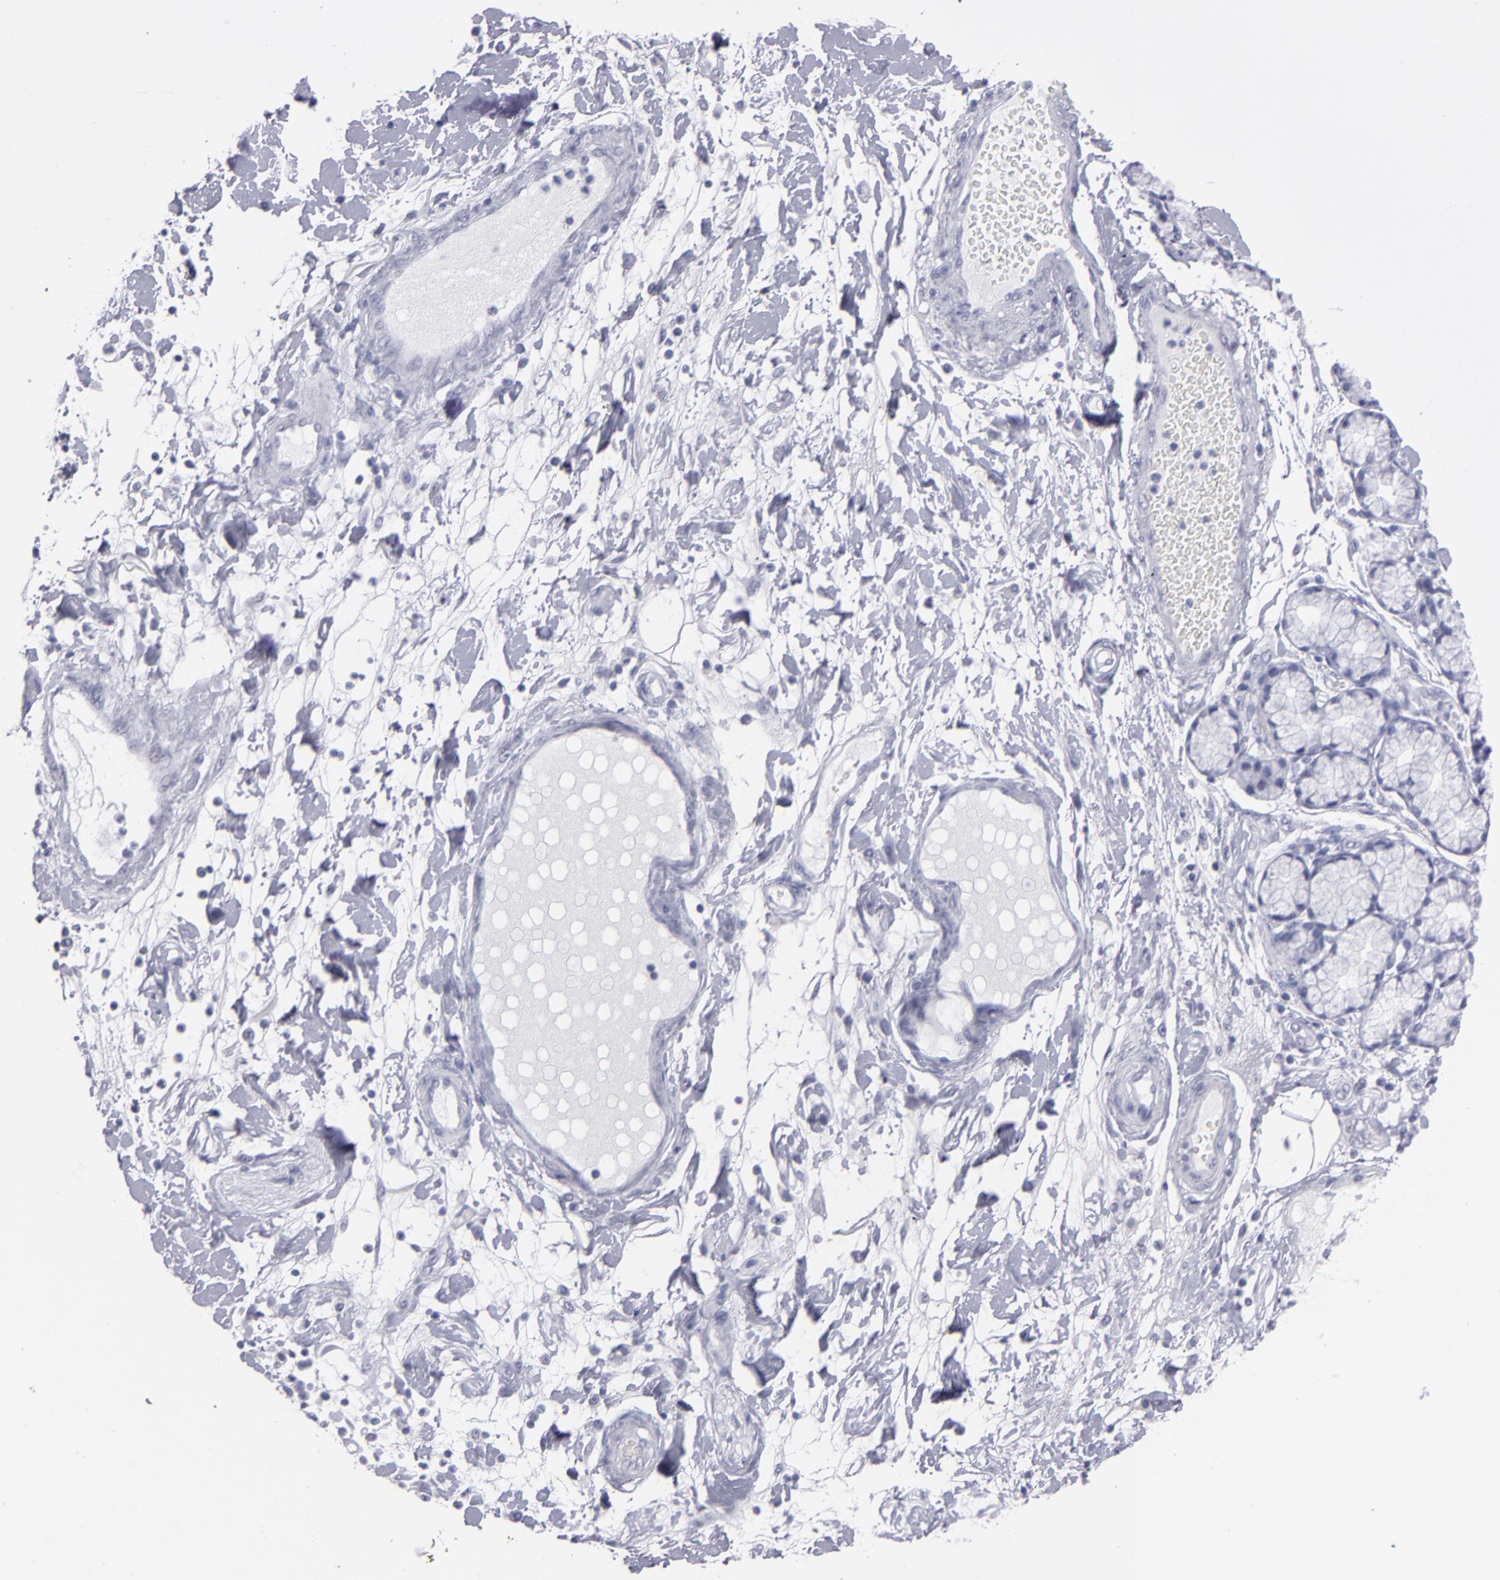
{"staining": {"intensity": "negative", "quantity": "none", "location": "none"}, "tissue": "pancreatic cancer", "cell_type": "Tumor cells", "image_type": "cancer", "snomed": [{"axis": "morphology", "description": "Adenocarcinoma, NOS"}, {"axis": "morphology", "description": "Adenocarcinoma, metastatic, NOS"}, {"axis": "topography", "description": "Lymph node"}, {"axis": "topography", "description": "Pancreas"}, {"axis": "topography", "description": "Duodenum"}], "caption": "The image shows no staining of tumor cells in adenocarcinoma (pancreatic).", "gene": "ALDOB", "patient": {"sex": "female", "age": 64}}